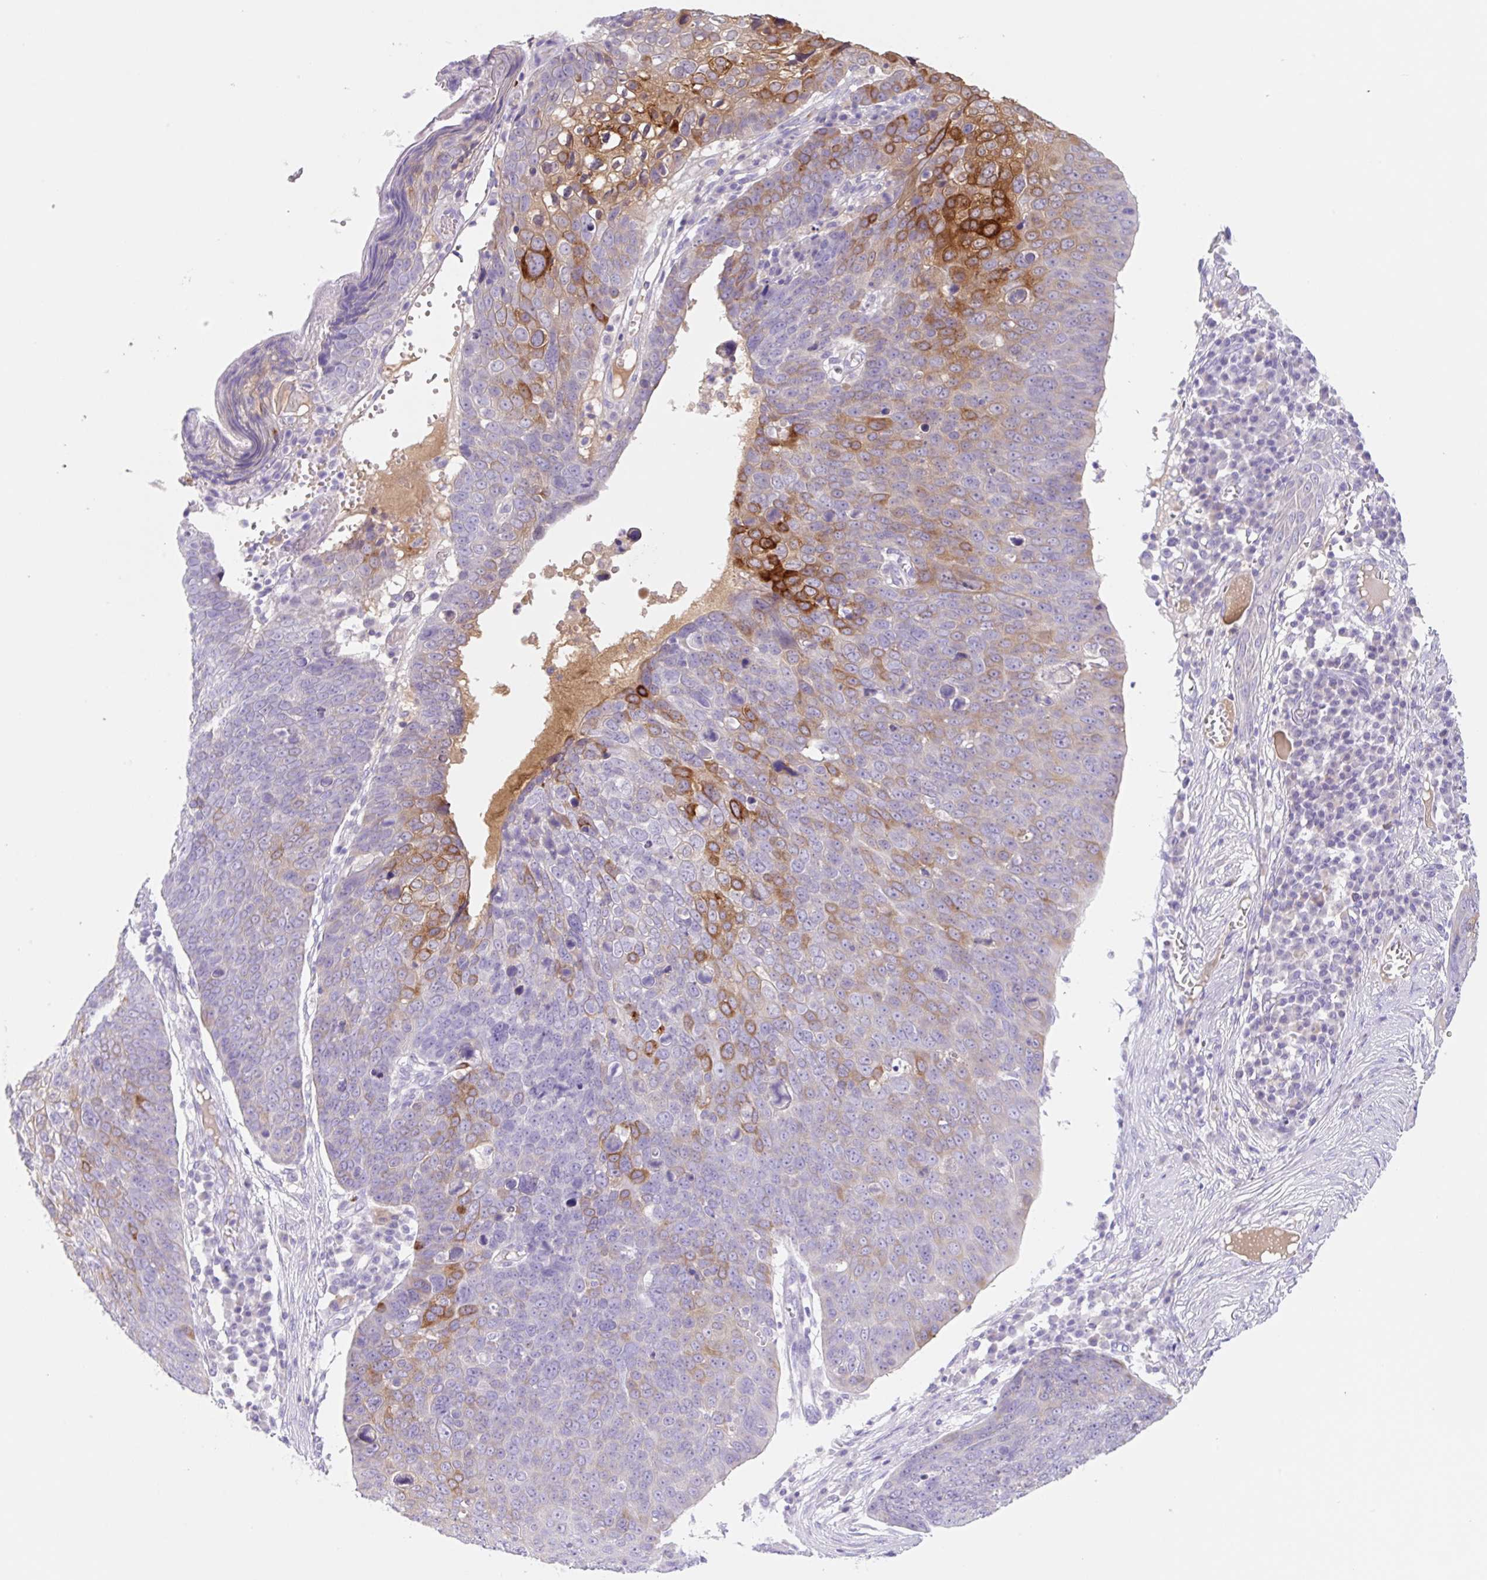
{"staining": {"intensity": "strong", "quantity": "<25%", "location": "cytoplasmic/membranous"}, "tissue": "skin cancer", "cell_type": "Tumor cells", "image_type": "cancer", "snomed": [{"axis": "morphology", "description": "Squamous cell carcinoma, NOS"}, {"axis": "topography", "description": "Skin"}], "caption": "IHC of human skin squamous cell carcinoma displays medium levels of strong cytoplasmic/membranous positivity in approximately <25% of tumor cells.", "gene": "KLK8", "patient": {"sex": "male", "age": 71}}